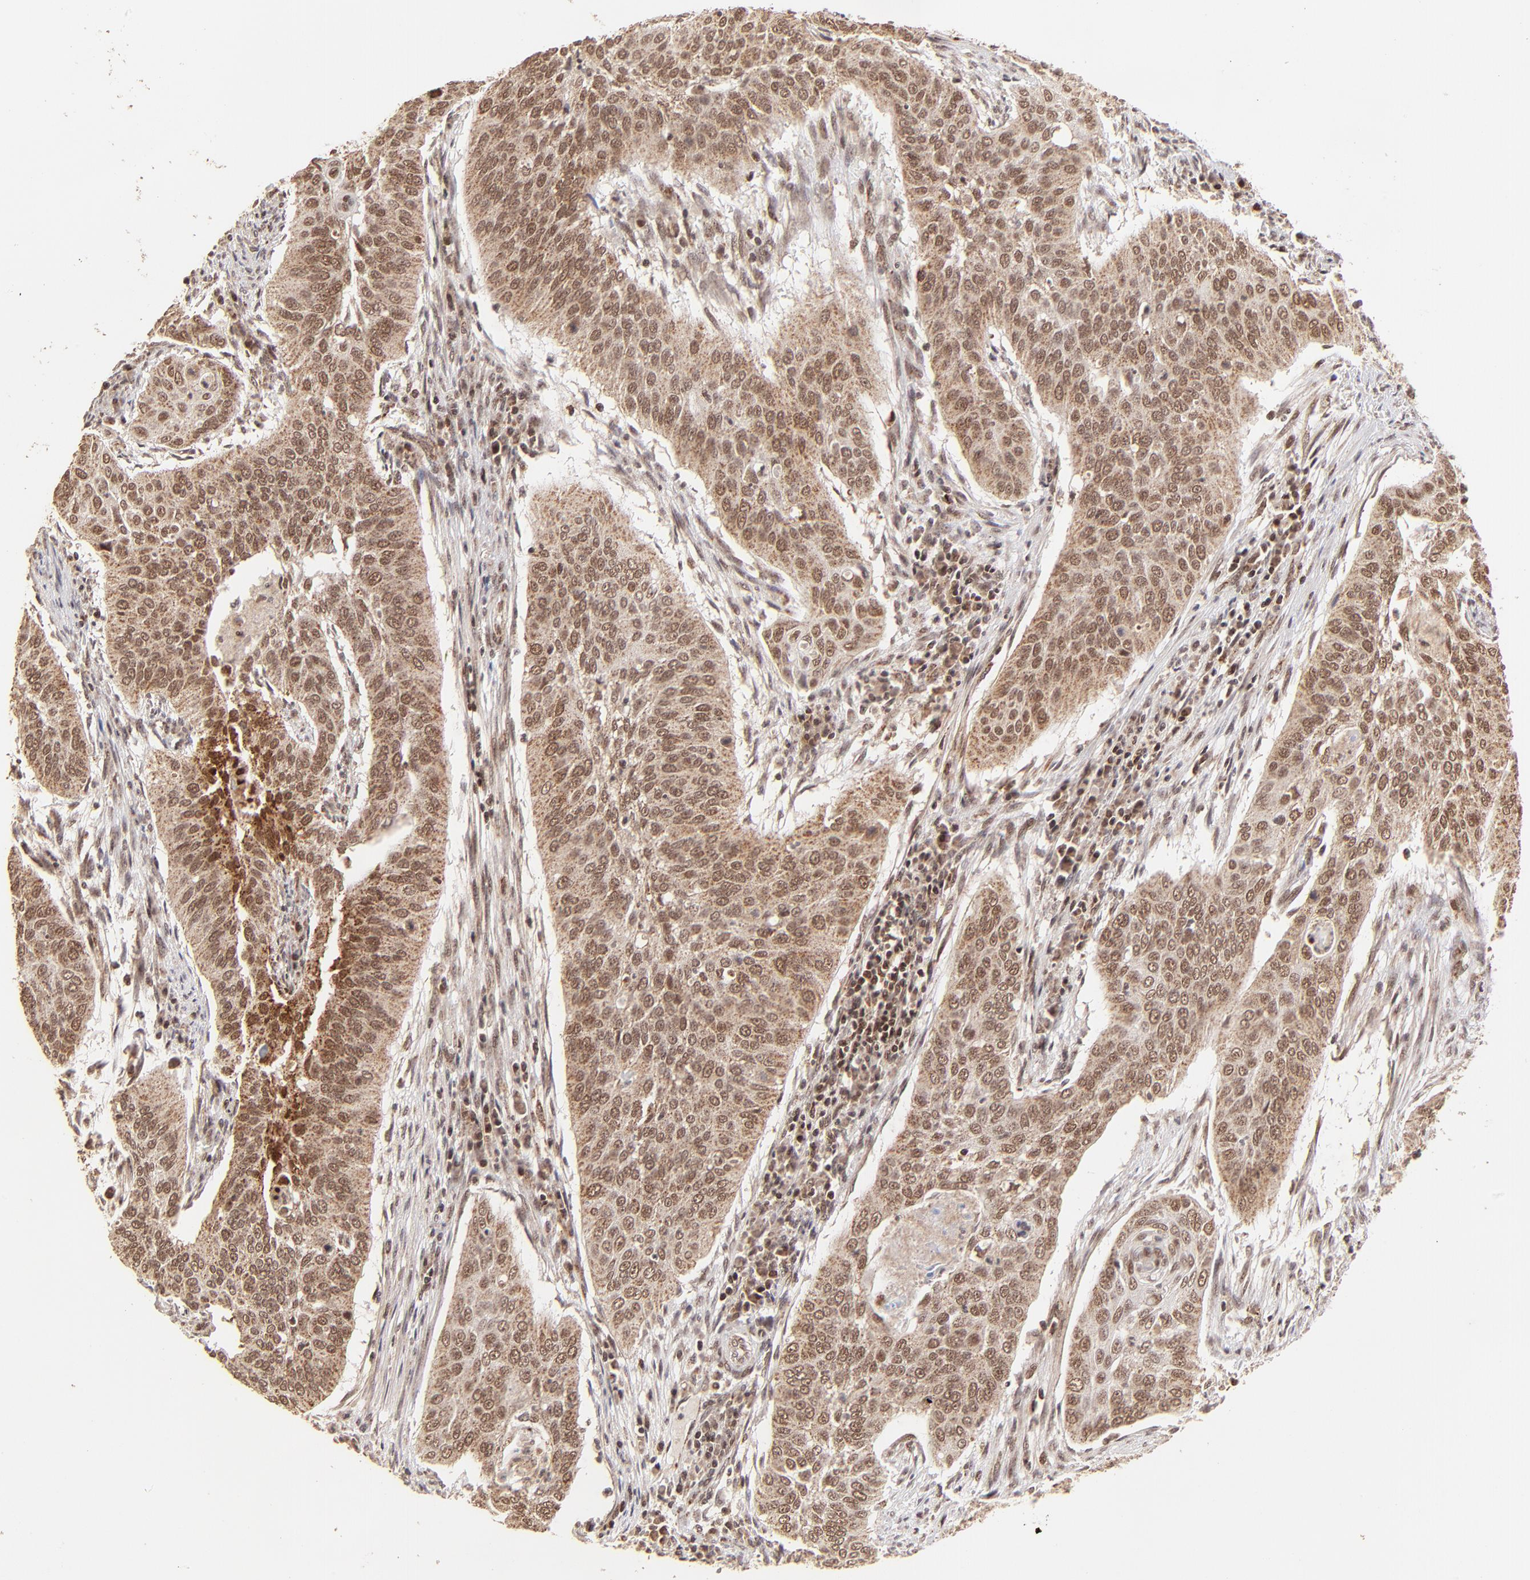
{"staining": {"intensity": "strong", "quantity": ">75%", "location": "cytoplasmic/membranous,nuclear"}, "tissue": "cervical cancer", "cell_type": "Tumor cells", "image_type": "cancer", "snomed": [{"axis": "morphology", "description": "Squamous cell carcinoma, NOS"}, {"axis": "topography", "description": "Cervix"}], "caption": "Approximately >75% of tumor cells in cervical squamous cell carcinoma demonstrate strong cytoplasmic/membranous and nuclear protein staining as visualized by brown immunohistochemical staining.", "gene": "MED15", "patient": {"sex": "female", "age": 39}}